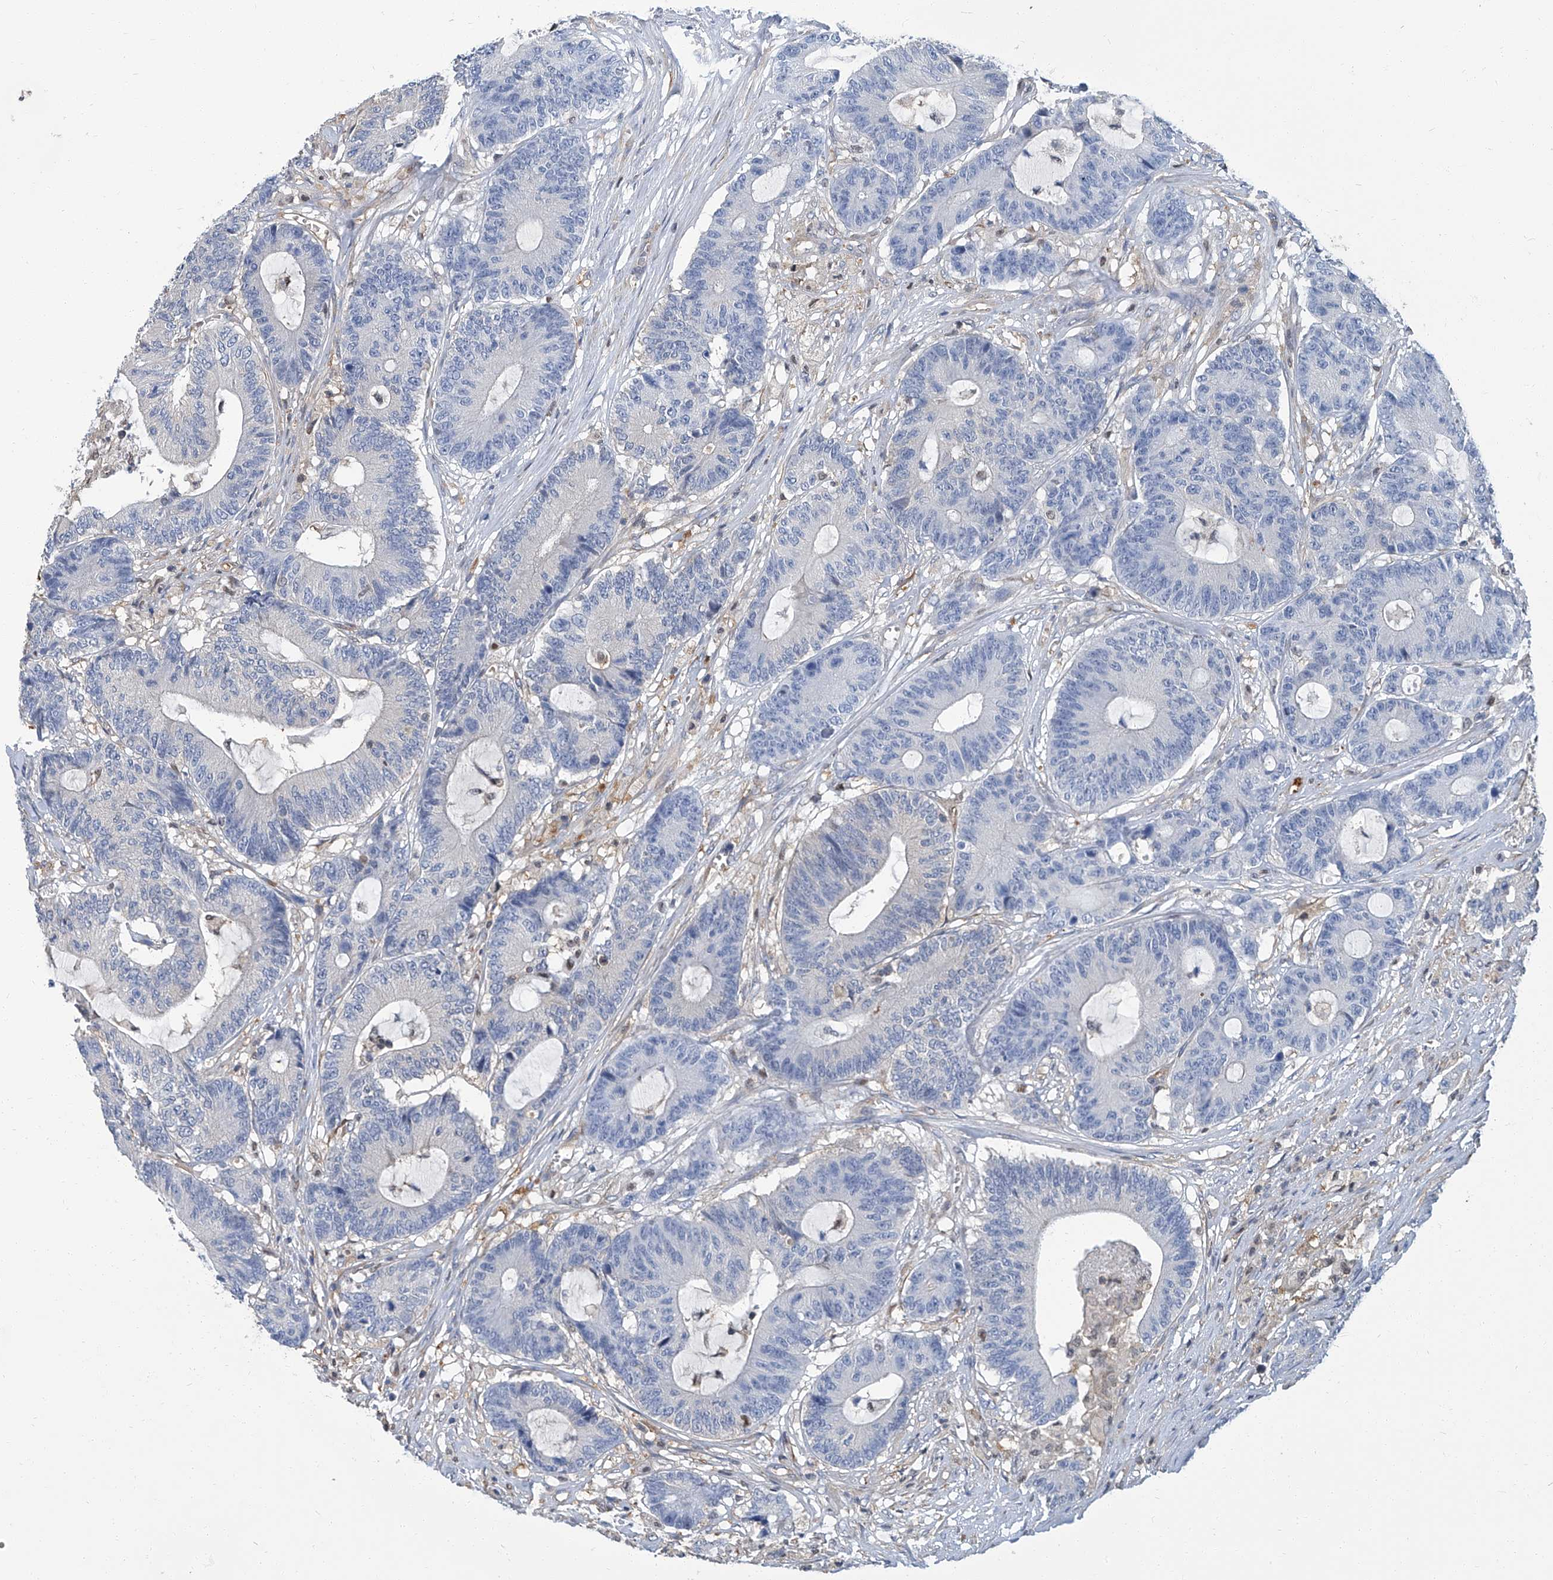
{"staining": {"intensity": "negative", "quantity": "none", "location": "none"}, "tissue": "colorectal cancer", "cell_type": "Tumor cells", "image_type": "cancer", "snomed": [{"axis": "morphology", "description": "Adenocarcinoma, NOS"}, {"axis": "topography", "description": "Colon"}], "caption": "This is an IHC histopathology image of human colorectal adenocarcinoma. There is no staining in tumor cells.", "gene": "PSMB10", "patient": {"sex": "female", "age": 84}}